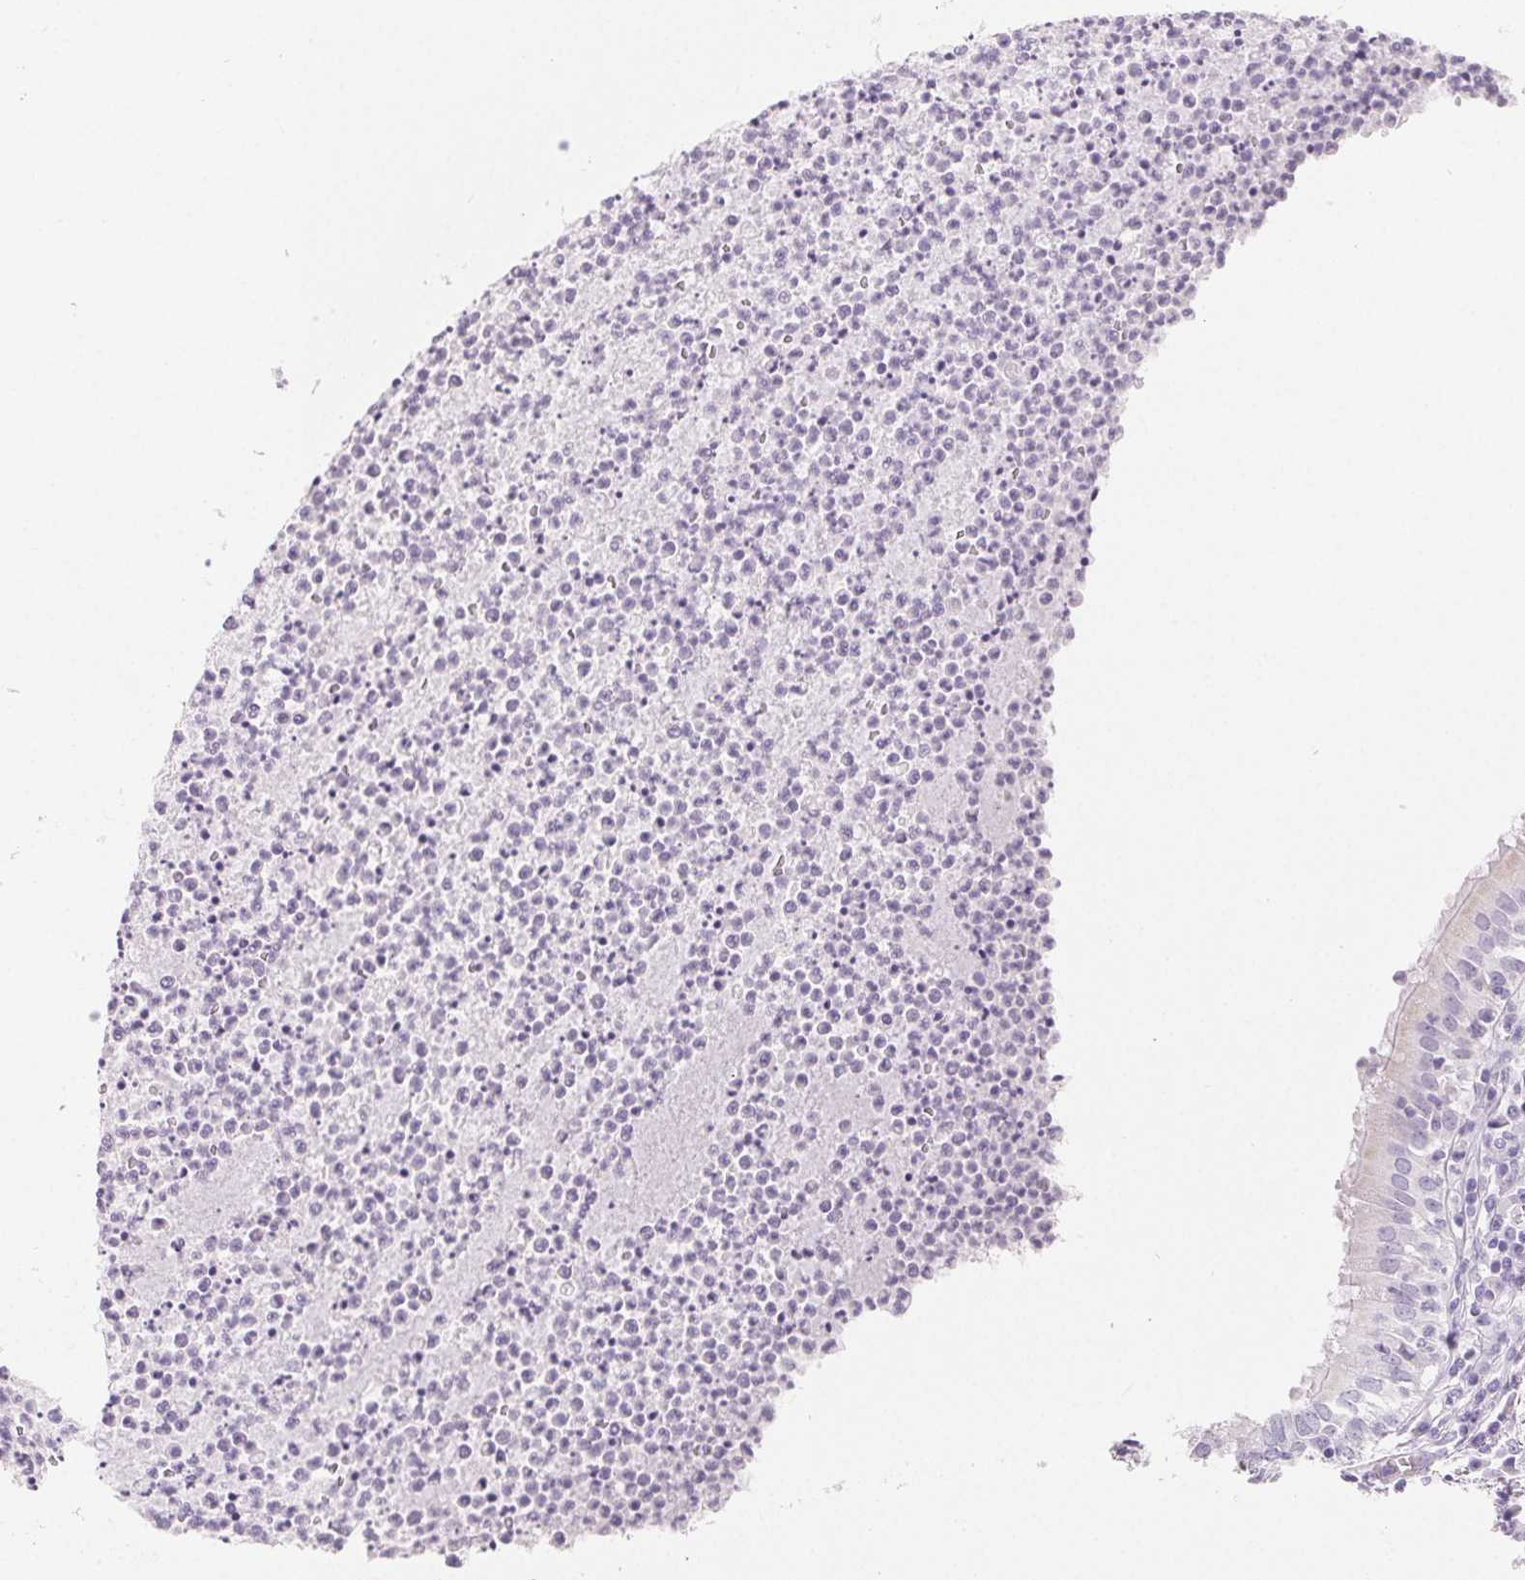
{"staining": {"intensity": "negative", "quantity": "none", "location": "none"}, "tissue": "bronchus", "cell_type": "Respiratory epithelial cells", "image_type": "normal", "snomed": [{"axis": "morphology", "description": "Normal tissue, NOS"}, {"axis": "topography", "description": "Lymph node"}, {"axis": "topography", "description": "Bronchus"}], "caption": "Respiratory epithelial cells are negative for brown protein staining in unremarkable bronchus. (DAB (3,3'-diaminobenzidine) IHC with hematoxylin counter stain).", "gene": "SPACA5B", "patient": {"sex": "male", "age": 56}}